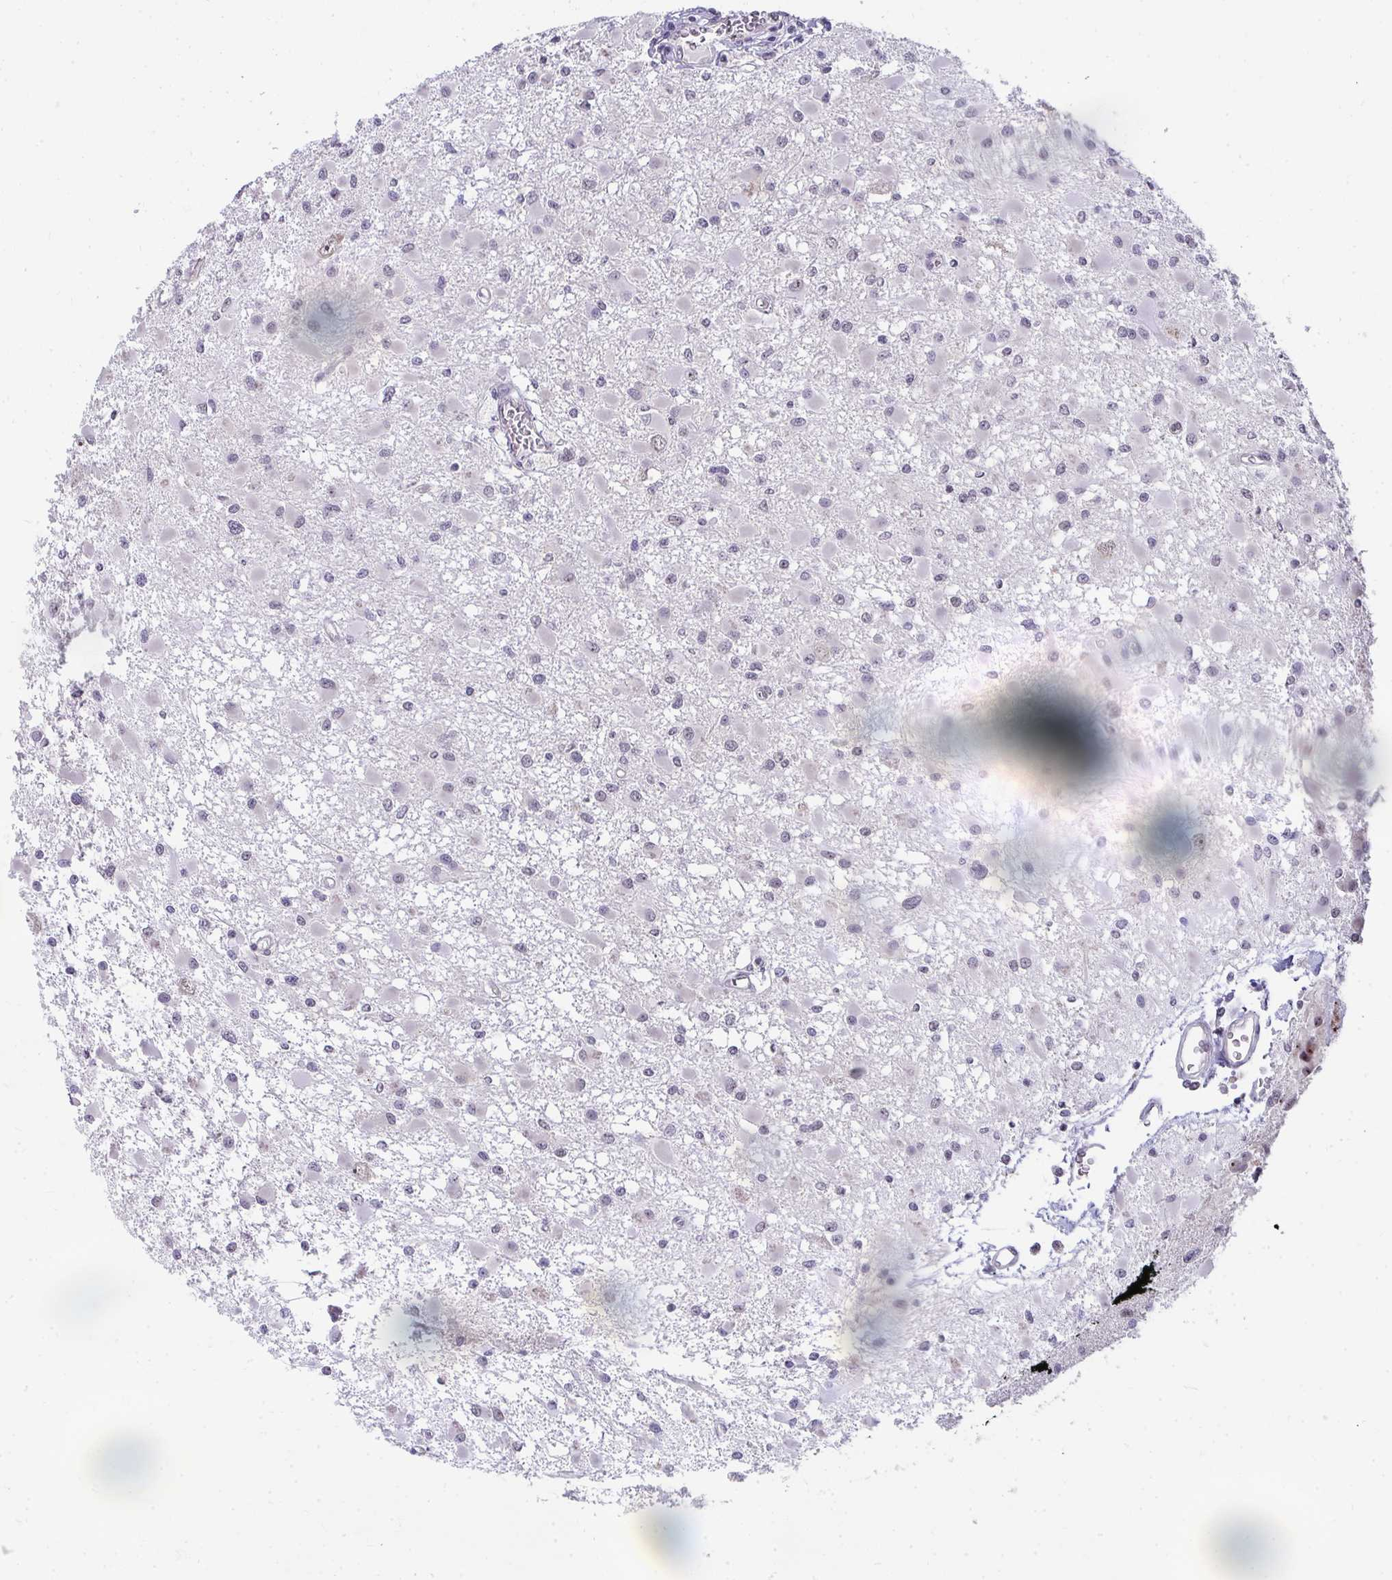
{"staining": {"intensity": "negative", "quantity": "none", "location": "none"}, "tissue": "glioma", "cell_type": "Tumor cells", "image_type": "cancer", "snomed": [{"axis": "morphology", "description": "Glioma, malignant, High grade"}, {"axis": "topography", "description": "Brain"}], "caption": "IHC of glioma demonstrates no staining in tumor cells.", "gene": "HIRA", "patient": {"sex": "male", "age": 54}}